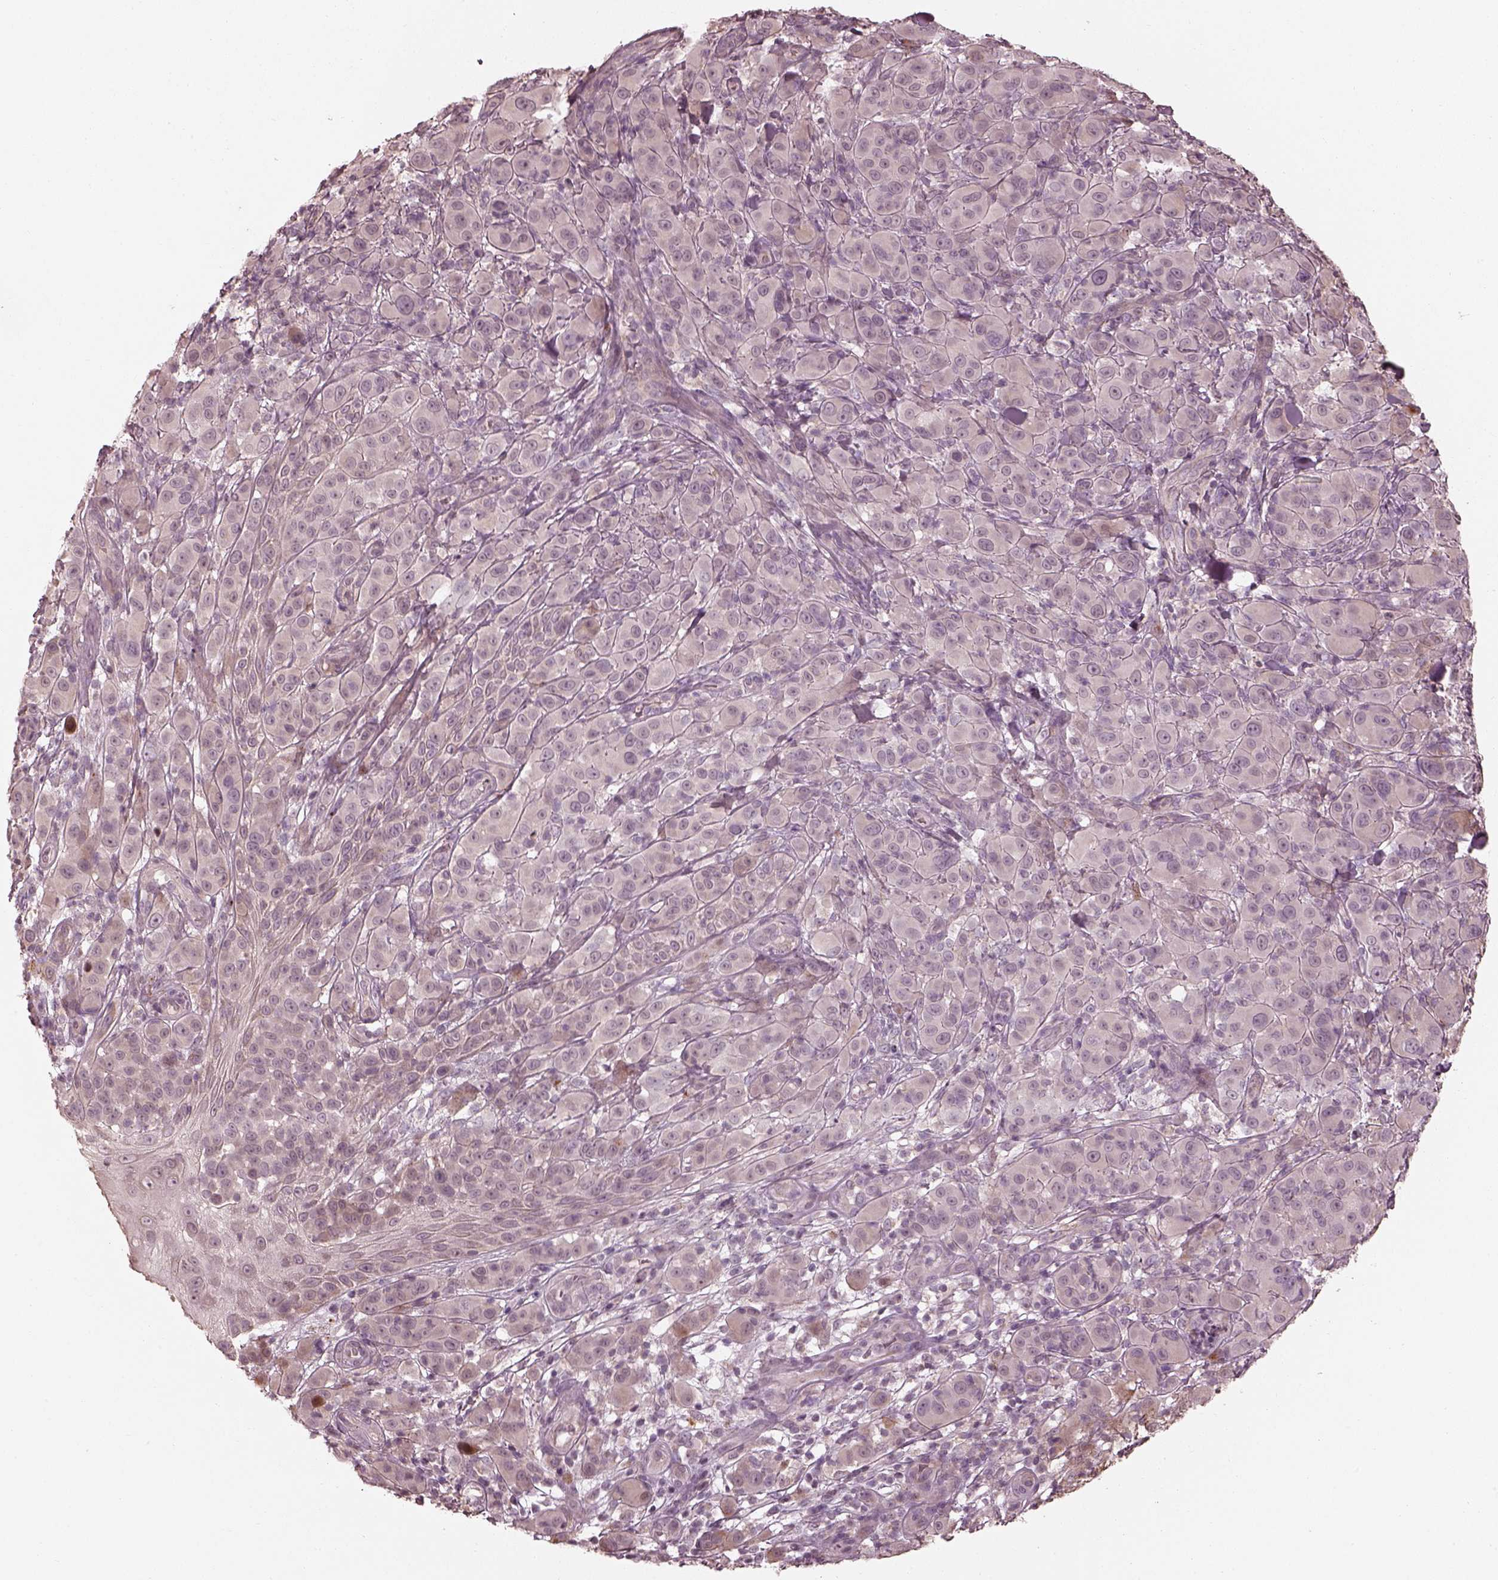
{"staining": {"intensity": "negative", "quantity": "none", "location": "none"}, "tissue": "melanoma", "cell_type": "Tumor cells", "image_type": "cancer", "snomed": [{"axis": "morphology", "description": "Malignant melanoma, NOS"}, {"axis": "topography", "description": "Skin"}], "caption": "An immunohistochemistry (IHC) micrograph of melanoma is shown. There is no staining in tumor cells of melanoma.", "gene": "SLC25A46", "patient": {"sex": "female", "age": 87}}